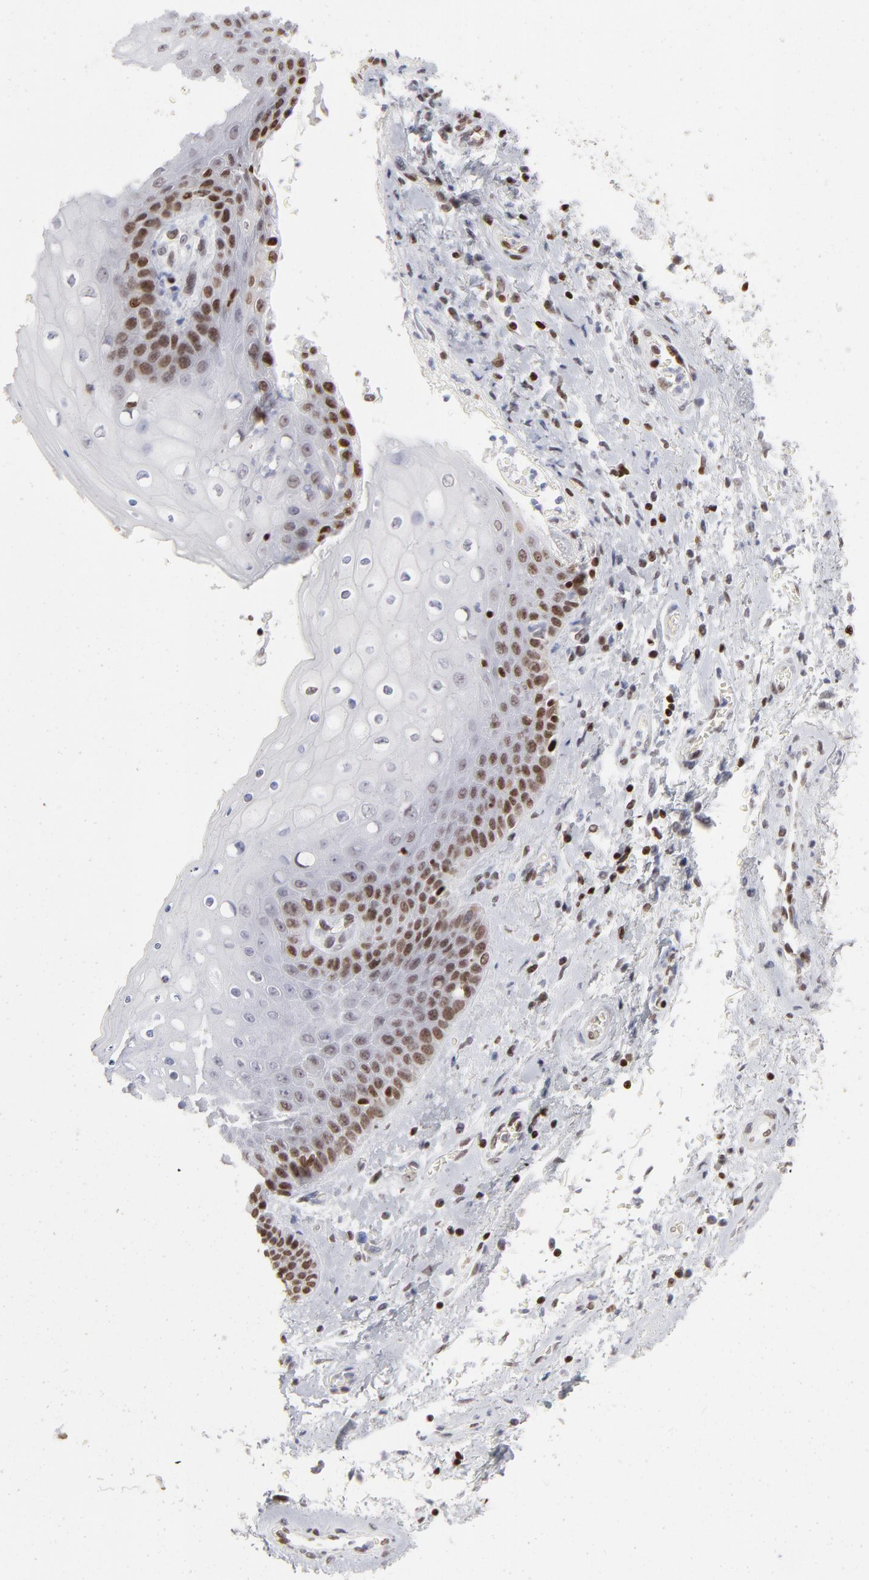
{"staining": {"intensity": "strong", "quantity": "25%-75%", "location": "nuclear"}, "tissue": "skin", "cell_type": "Epidermal cells", "image_type": "normal", "snomed": [{"axis": "morphology", "description": "Normal tissue, NOS"}, {"axis": "topography", "description": "Anal"}], "caption": "A high amount of strong nuclear expression is present in about 25%-75% of epidermal cells in unremarkable skin. The staining was performed using DAB to visualize the protein expression in brown, while the nuclei were stained in blue with hematoxylin (Magnification: 20x).", "gene": "PARP1", "patient": {"sex": "female", "age": 46}}